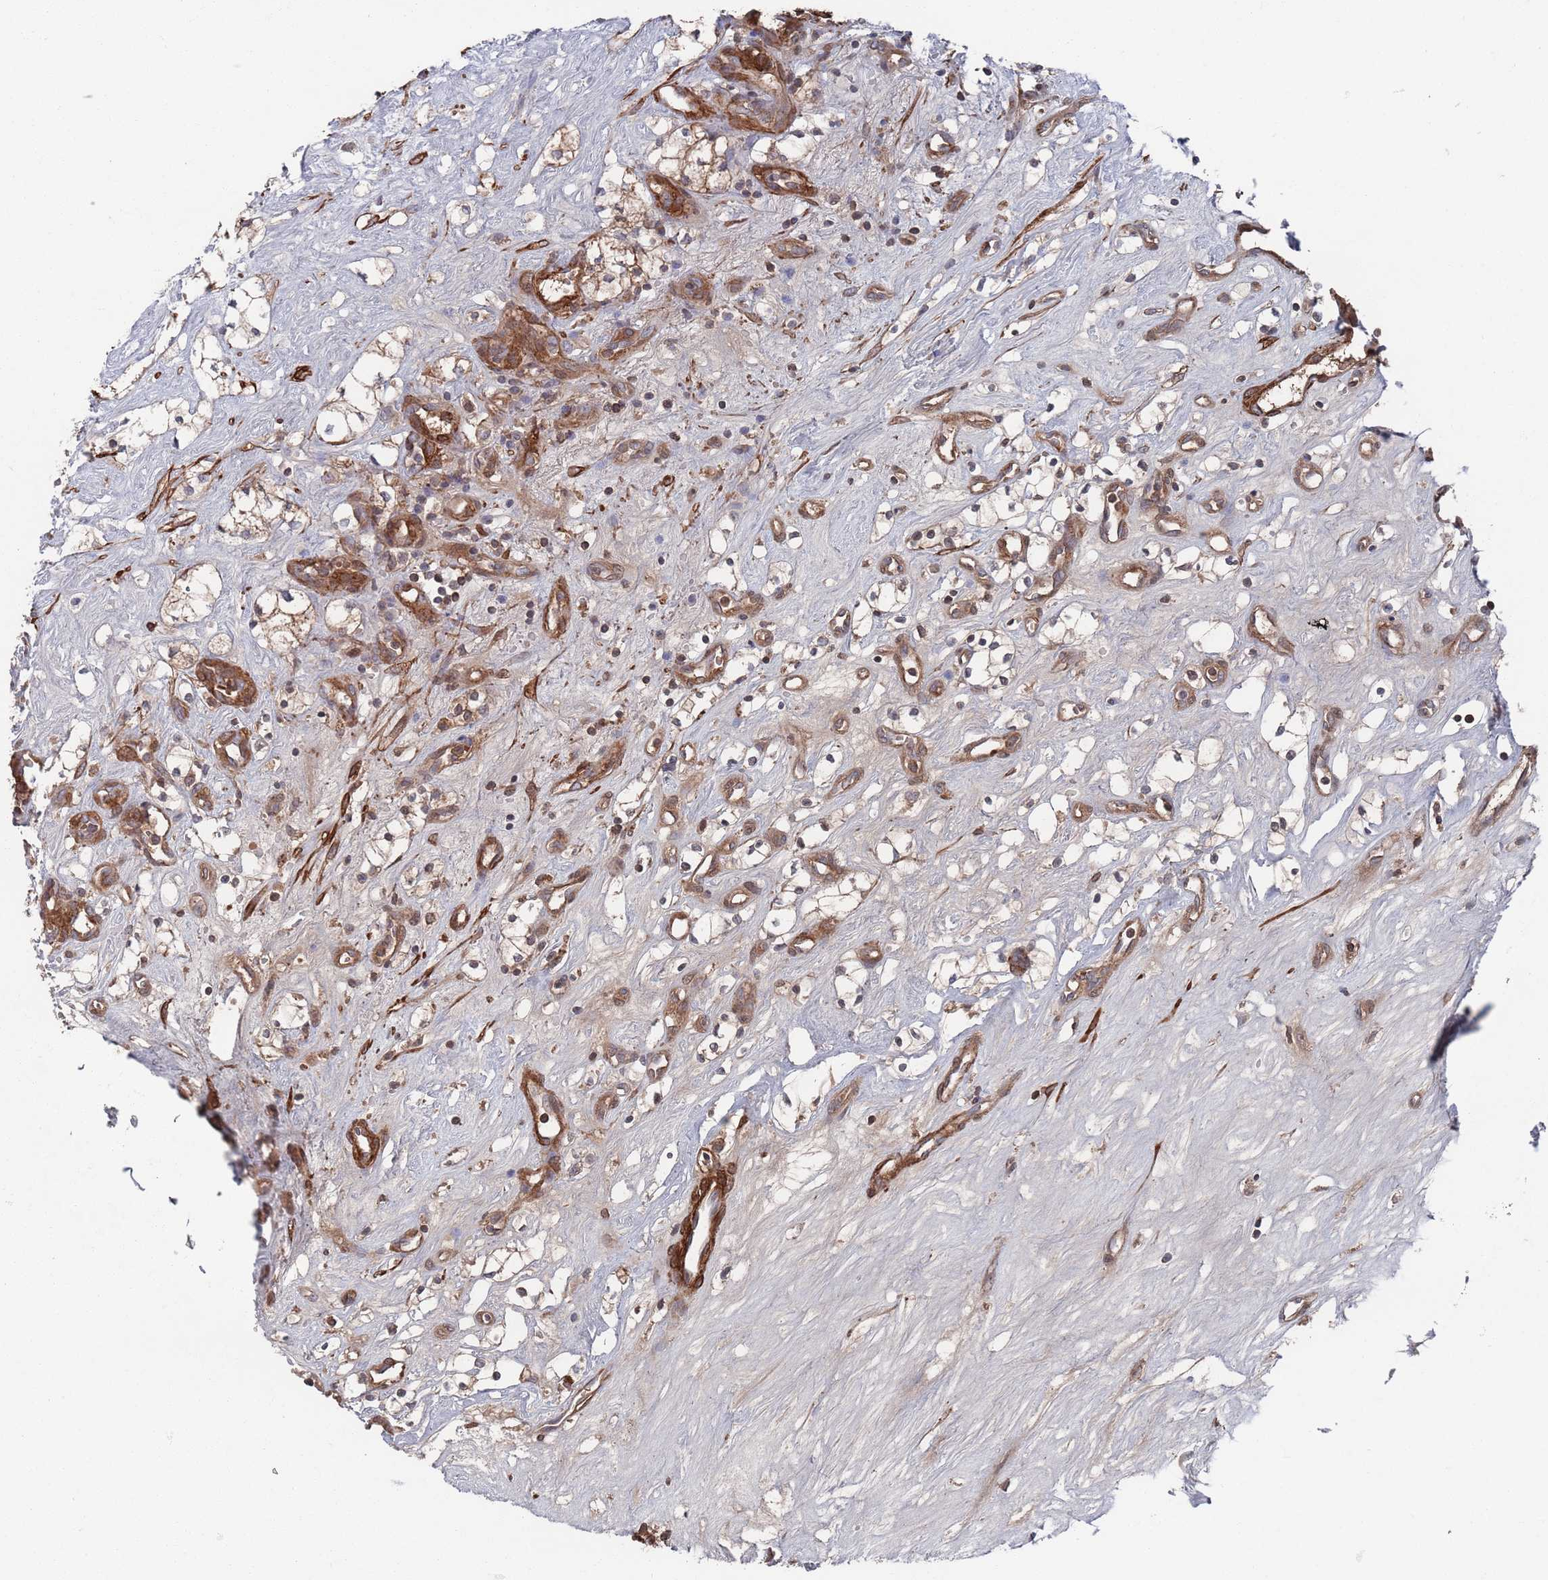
{"staining": {"intensity": "weak", "quantity": "<25%", "location": "cytoplasmic/membranous"}, "tissue": "renal cancer", "cell_type": "Tumor cells", "image_type": "cancer", "snomed": [{"axis": "morphology", "description": "Adenocarcinoma, NOS"}, {"axis": "topography", "description": "Kidney"}], "caption": "Tumor cells show no significant staining in renal cancer. (Immunohistochemistry, brightfield microscopy, high magnification).", "gene": "PLEKHA4", "patient": {"sex": "male", "age": 59}}